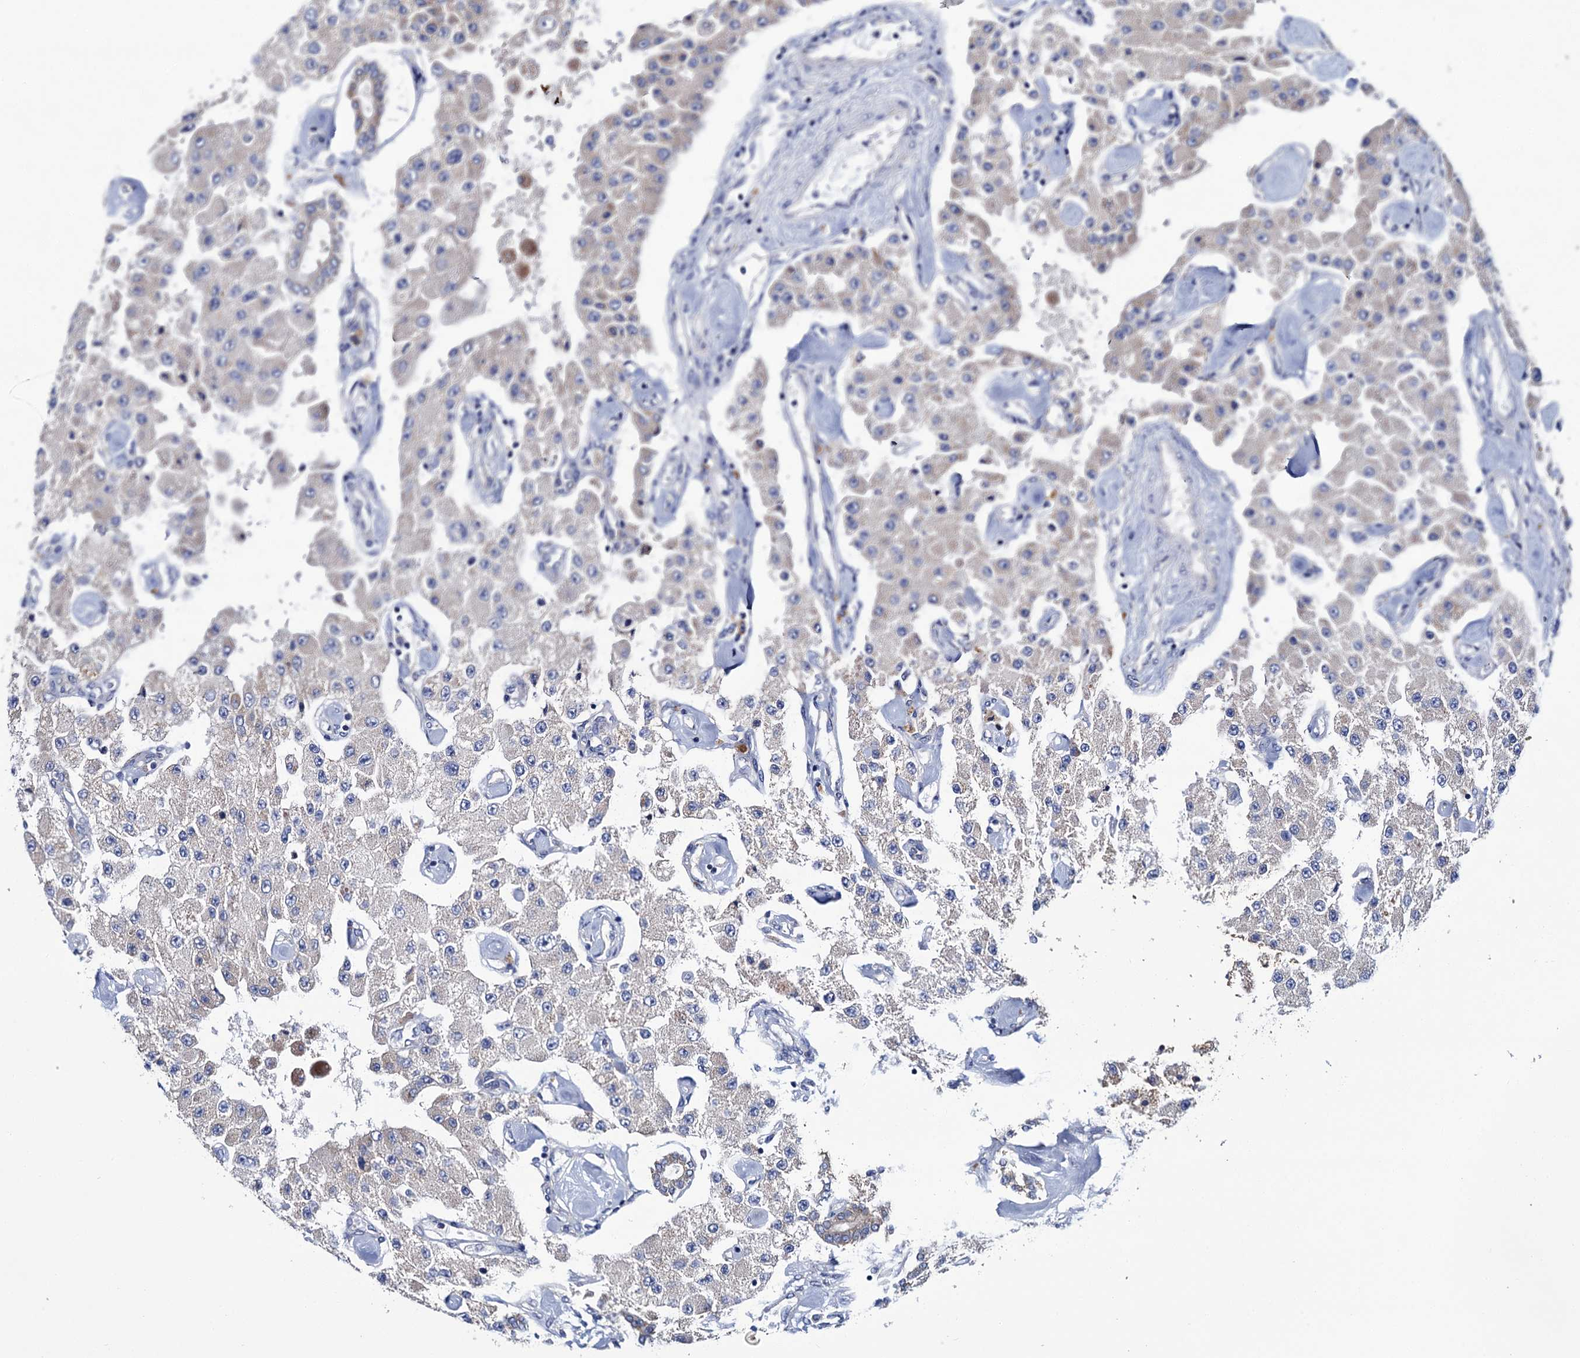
{"staining": {"intensity": "weak", "quantity": "<25%", "location": "cytoplasmic/membranous"}, "tissue": "carcinoid", "cell_type": "Tumor cells", "image_type": "cancer", "snomed": [{"axis": "morphology", "description": "Carcinoid, malignant, NOS"}, {"axis": "topography", "description": "Pancreas"}], "caption": "This is an immunohistochemistry histopathology image of carcinoid. There is no expression in tumor cells.", "gene": "CEP295", "patient": {"sex": "male", "age": 41}}